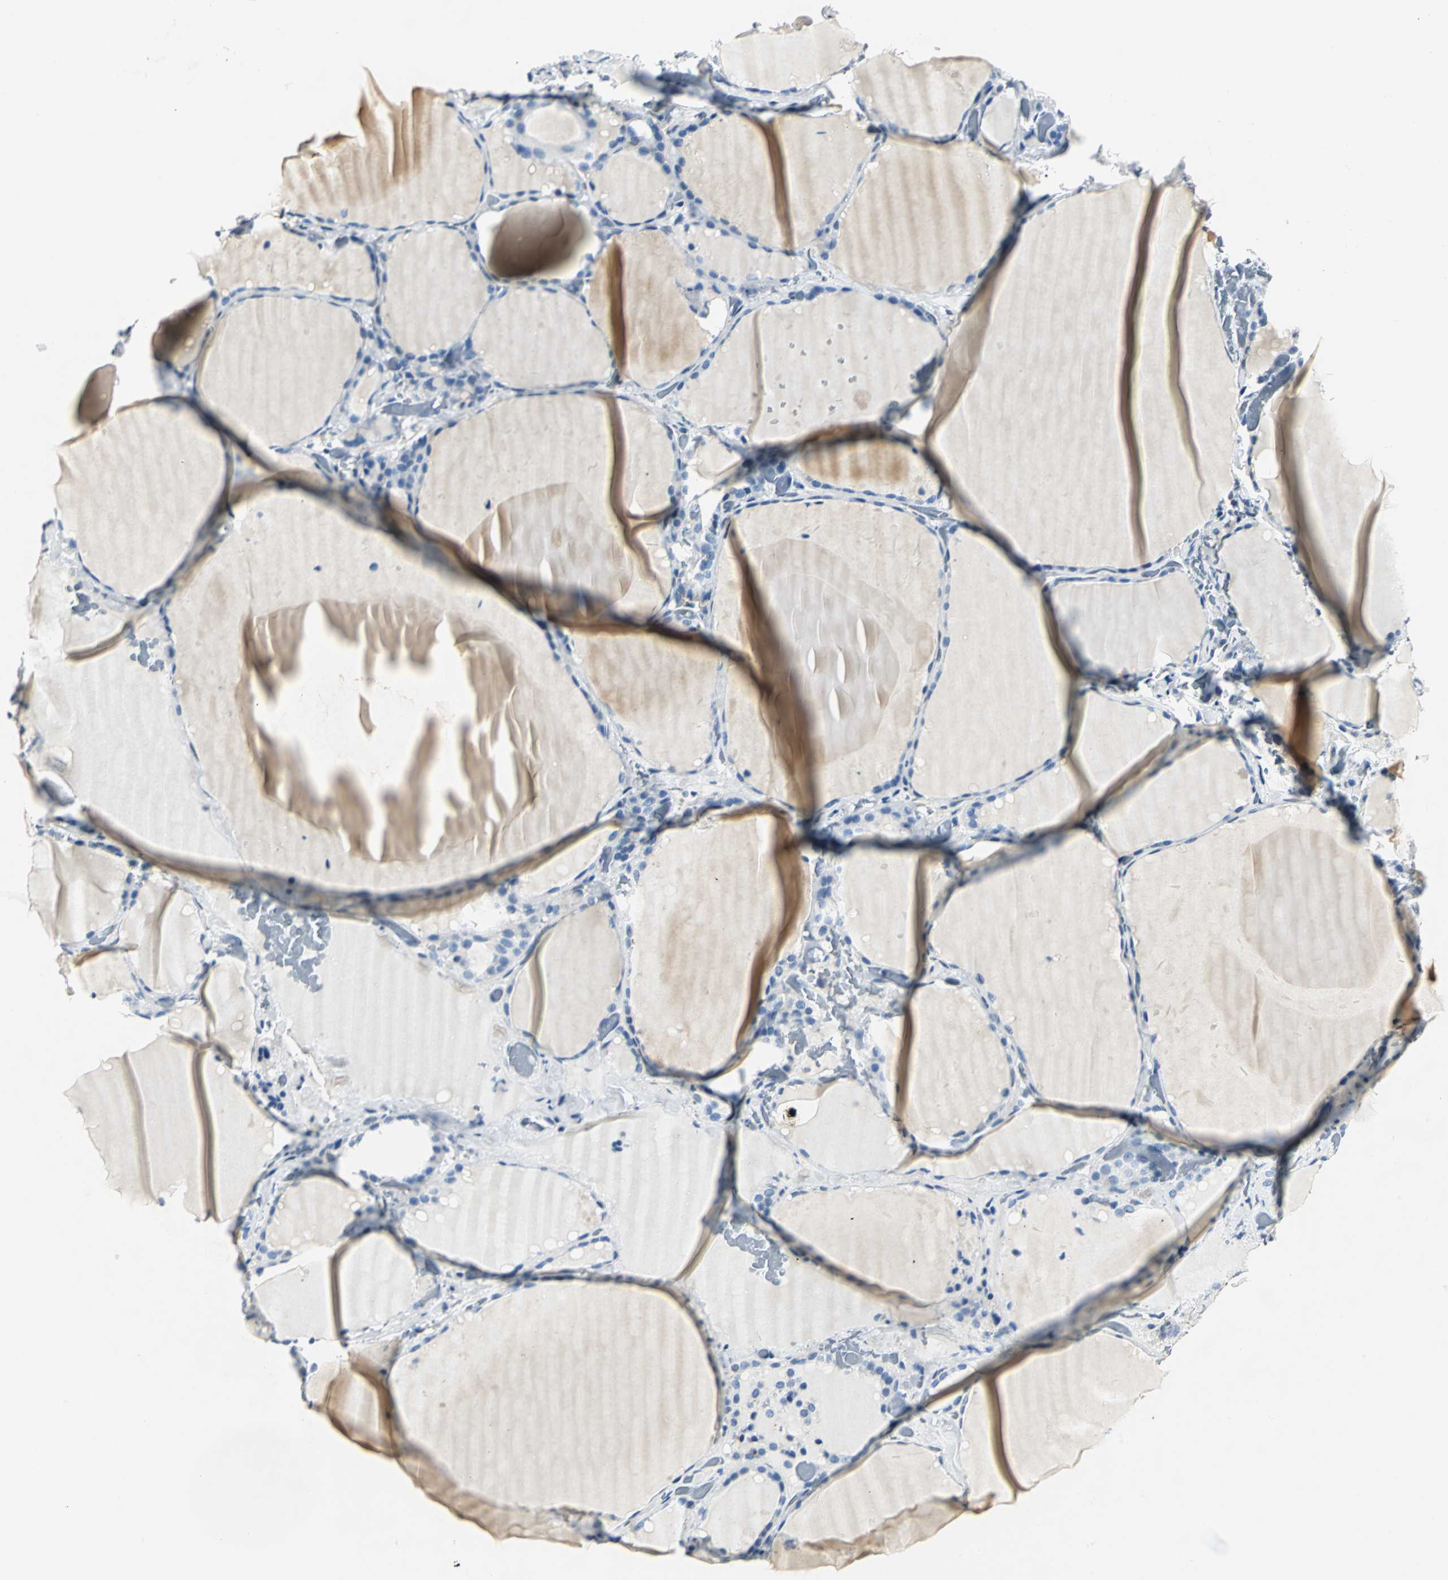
{"staining": {"intensity": "weak", "quantity": "<25%", "location": "cytoplasmic/membranous"}, "tissue": "thyroid gland", "cell_type": "Glandular cells", "image_type": "normal", "snomed": [{"axis": "morphology", "description": "Normal tissue, NOS"}, {"axis": "topography", "description": "Thyroid gland"}], "caption": "DAB (3,3'-diaminobenzidine) immunohistochemical staining of benign human thyroid gland displays no significant staining in glandular cells. (DAB immunohistochemistry (IHC) visualized using brightfield microscopy, high magnification).", "gene": "RIPOR1", "patient": {"sex": "female", "age": 22}}